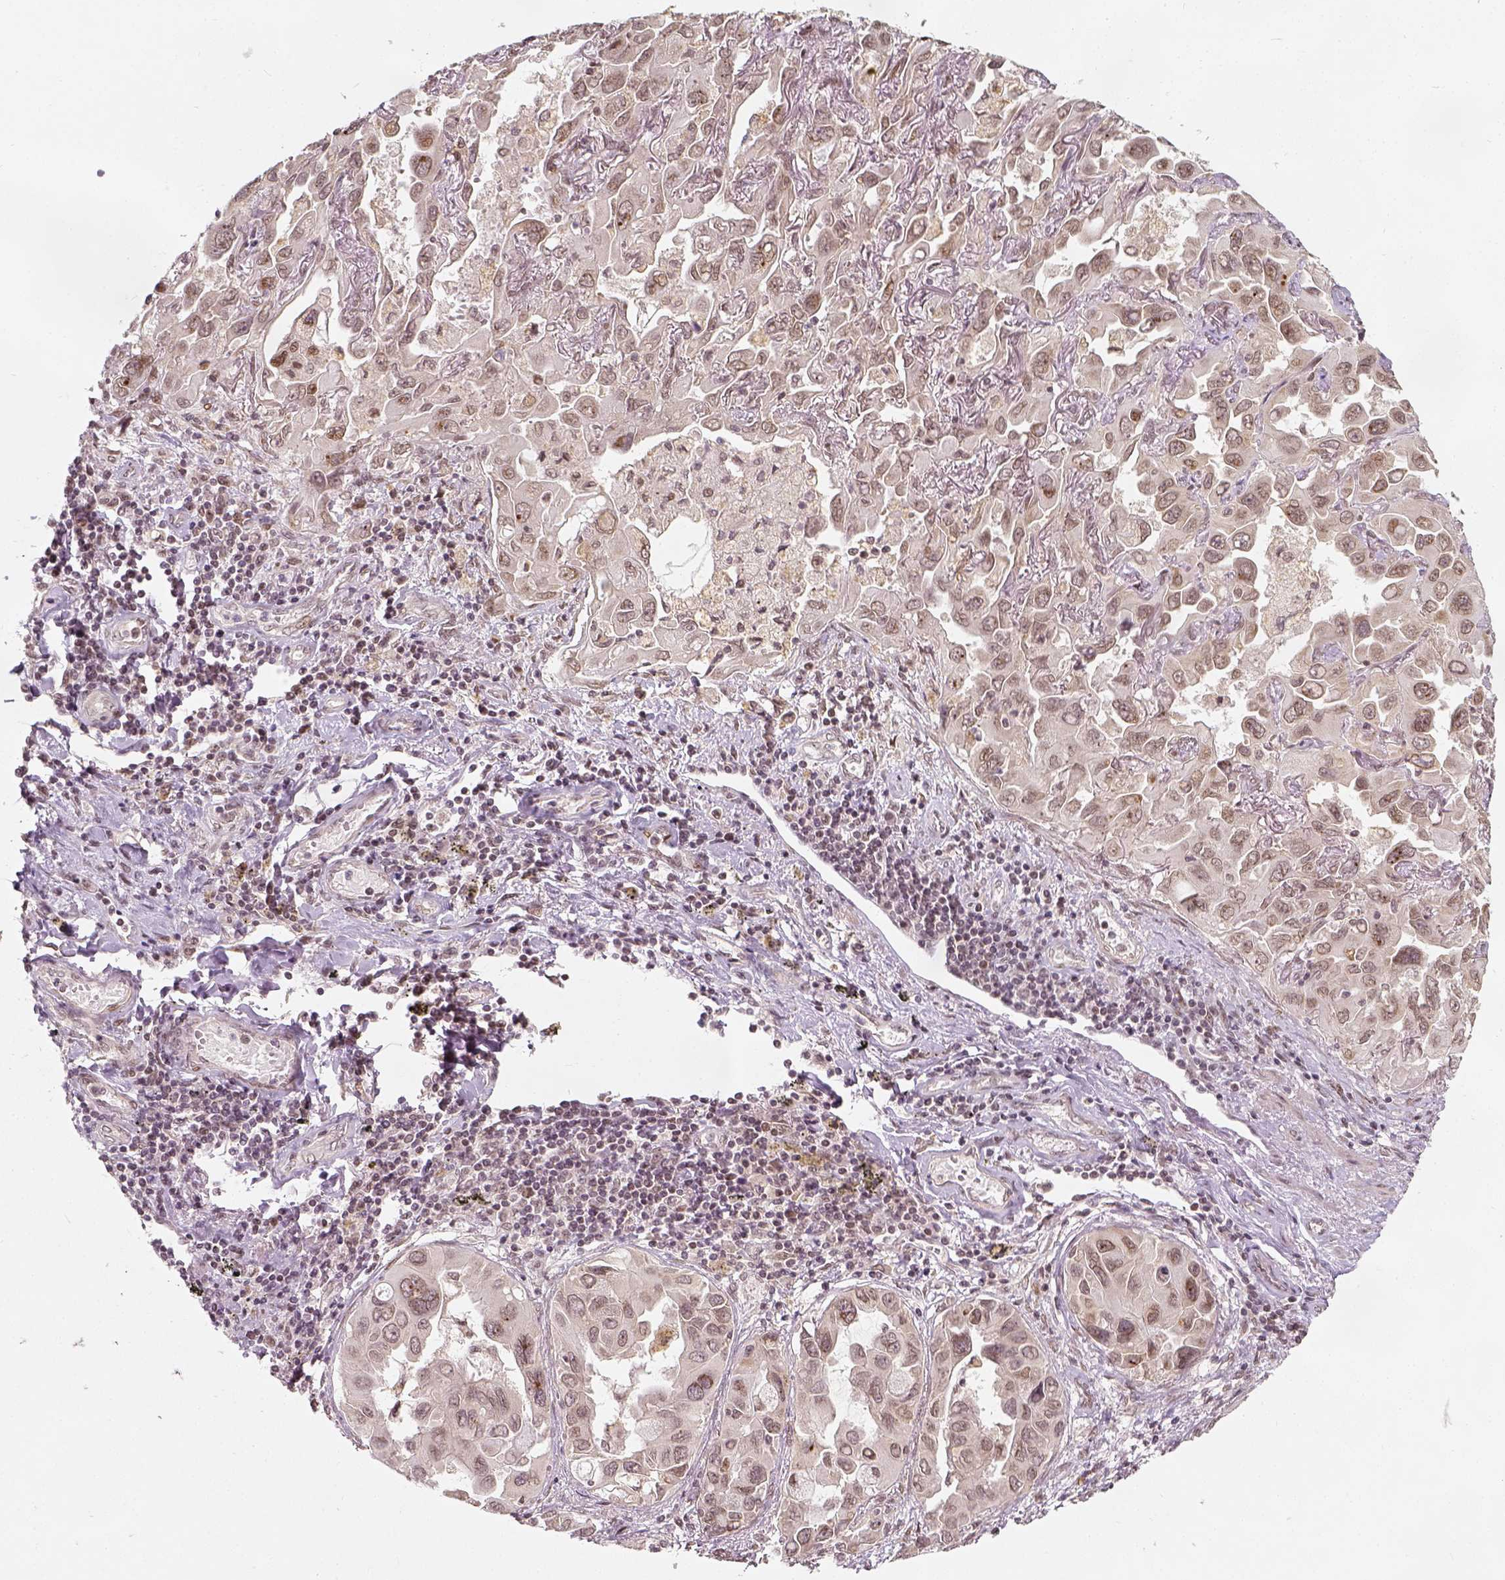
{"staining": {"intensity": "weak", "quantity": ">75%", "location": "nuclear"}, "tissue": "lung cancer", "cell_type": "Tumor cells", "image_type": "cancer", "snomed": [{"axis": "morphology", "description": "Adenocarcinoma, NOS"}, {"axis": "topography", "description": "Lung"}], "caption": "Lung adenocarcinoma tissue exhibits weak nuclear positivity in about >75% of tumor cells, visualized by immunohistochemistry.", "gene": "ZMAT3", "patient": {"sex": "male", "age": 64}}